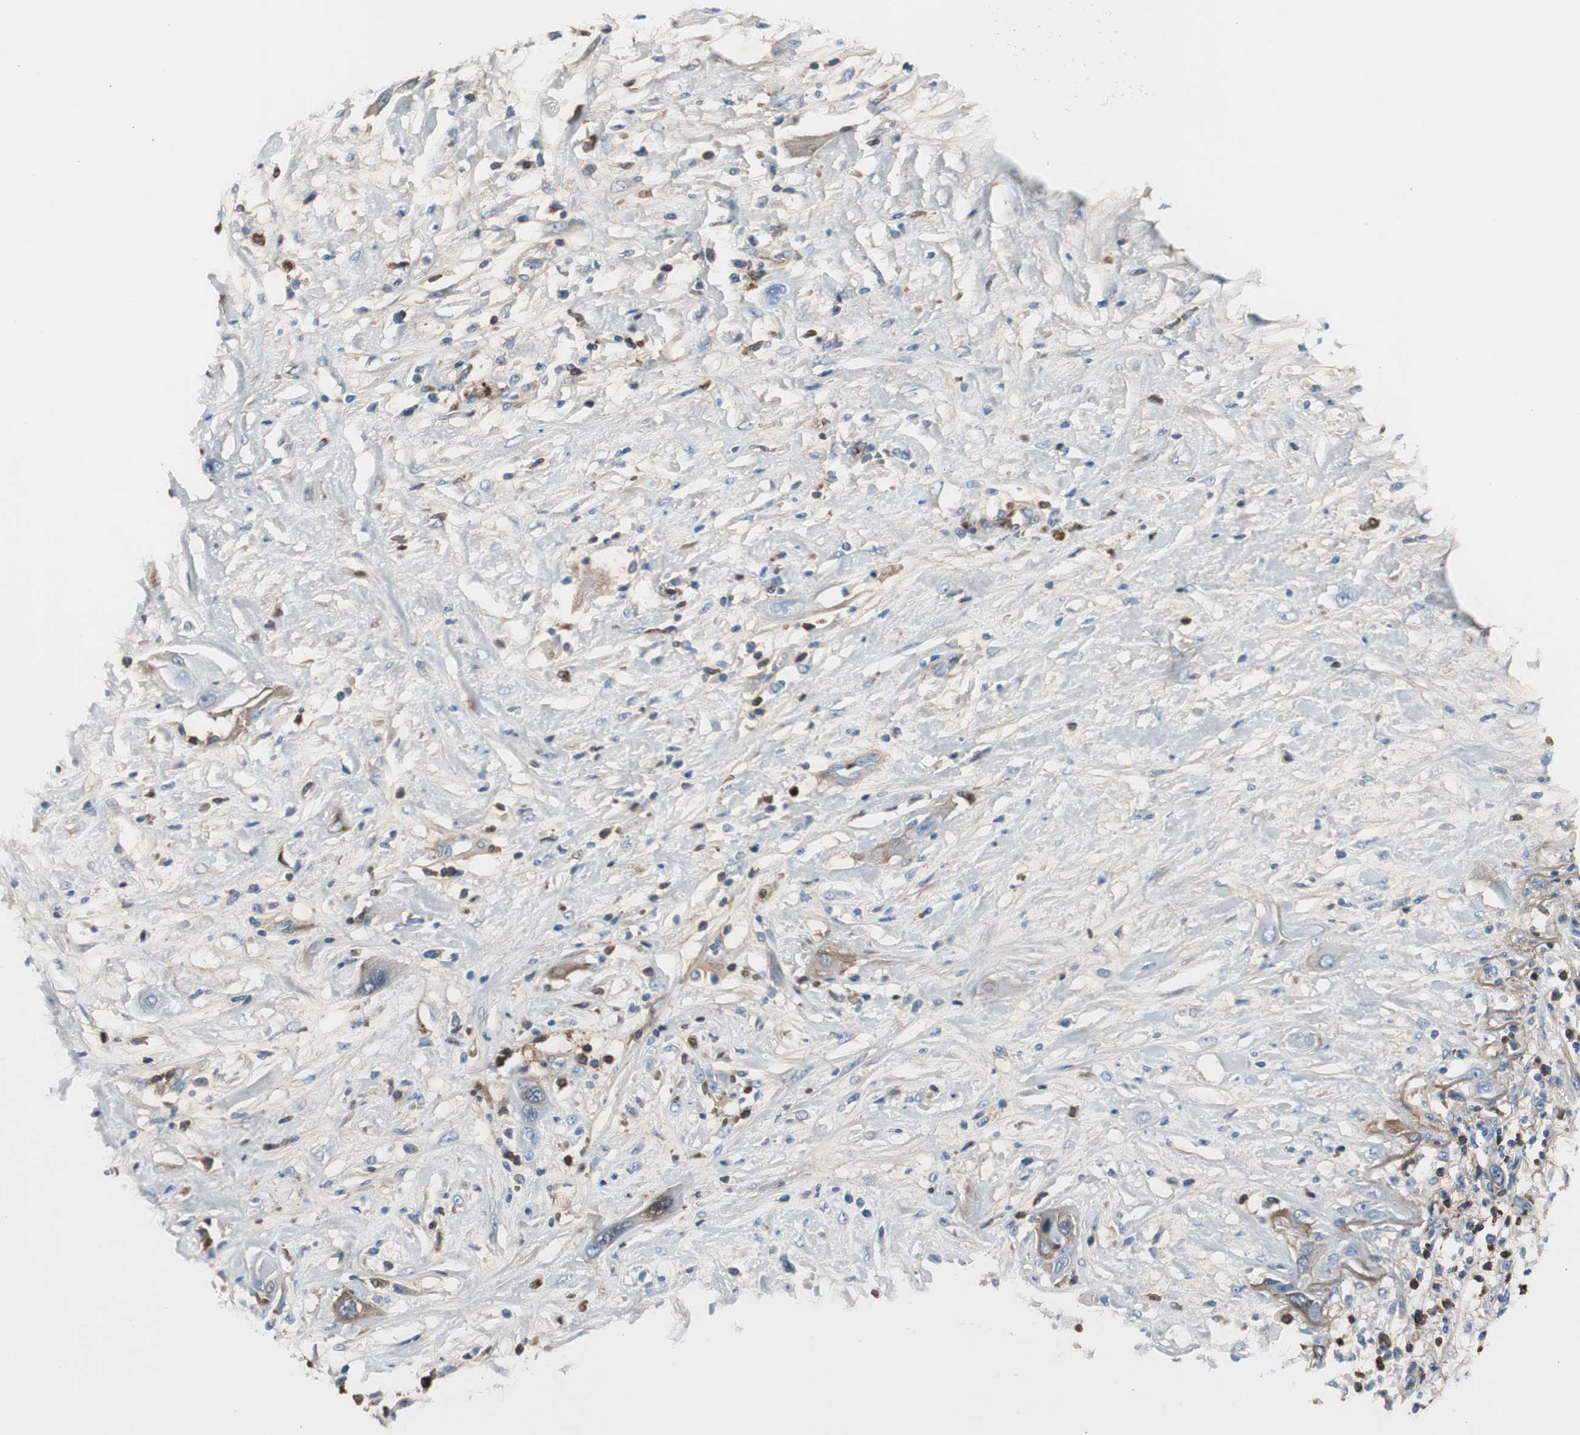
{"staining": {"intensity": "moderate", "quantity": "<25%", "location": "cytoplasmic/membranous"}, "tissue": "lung cancer", "cell_type": "Tumor cells", "image_type": "cancer", "snomed": [{"axis": "morphology", "description": "Squamous cell carcinoma, NOS"}, {"axis": "topography", "description": "Lung"}], "caption": "Protein staining of lung cancer (squamous cell carcinoma) tissue displays moderate cytoplasmic/membranous staining in approximately <25% of tumor cells.", "gene": "SERPINF1", "patient": {"sex": "female", "age": 47}}